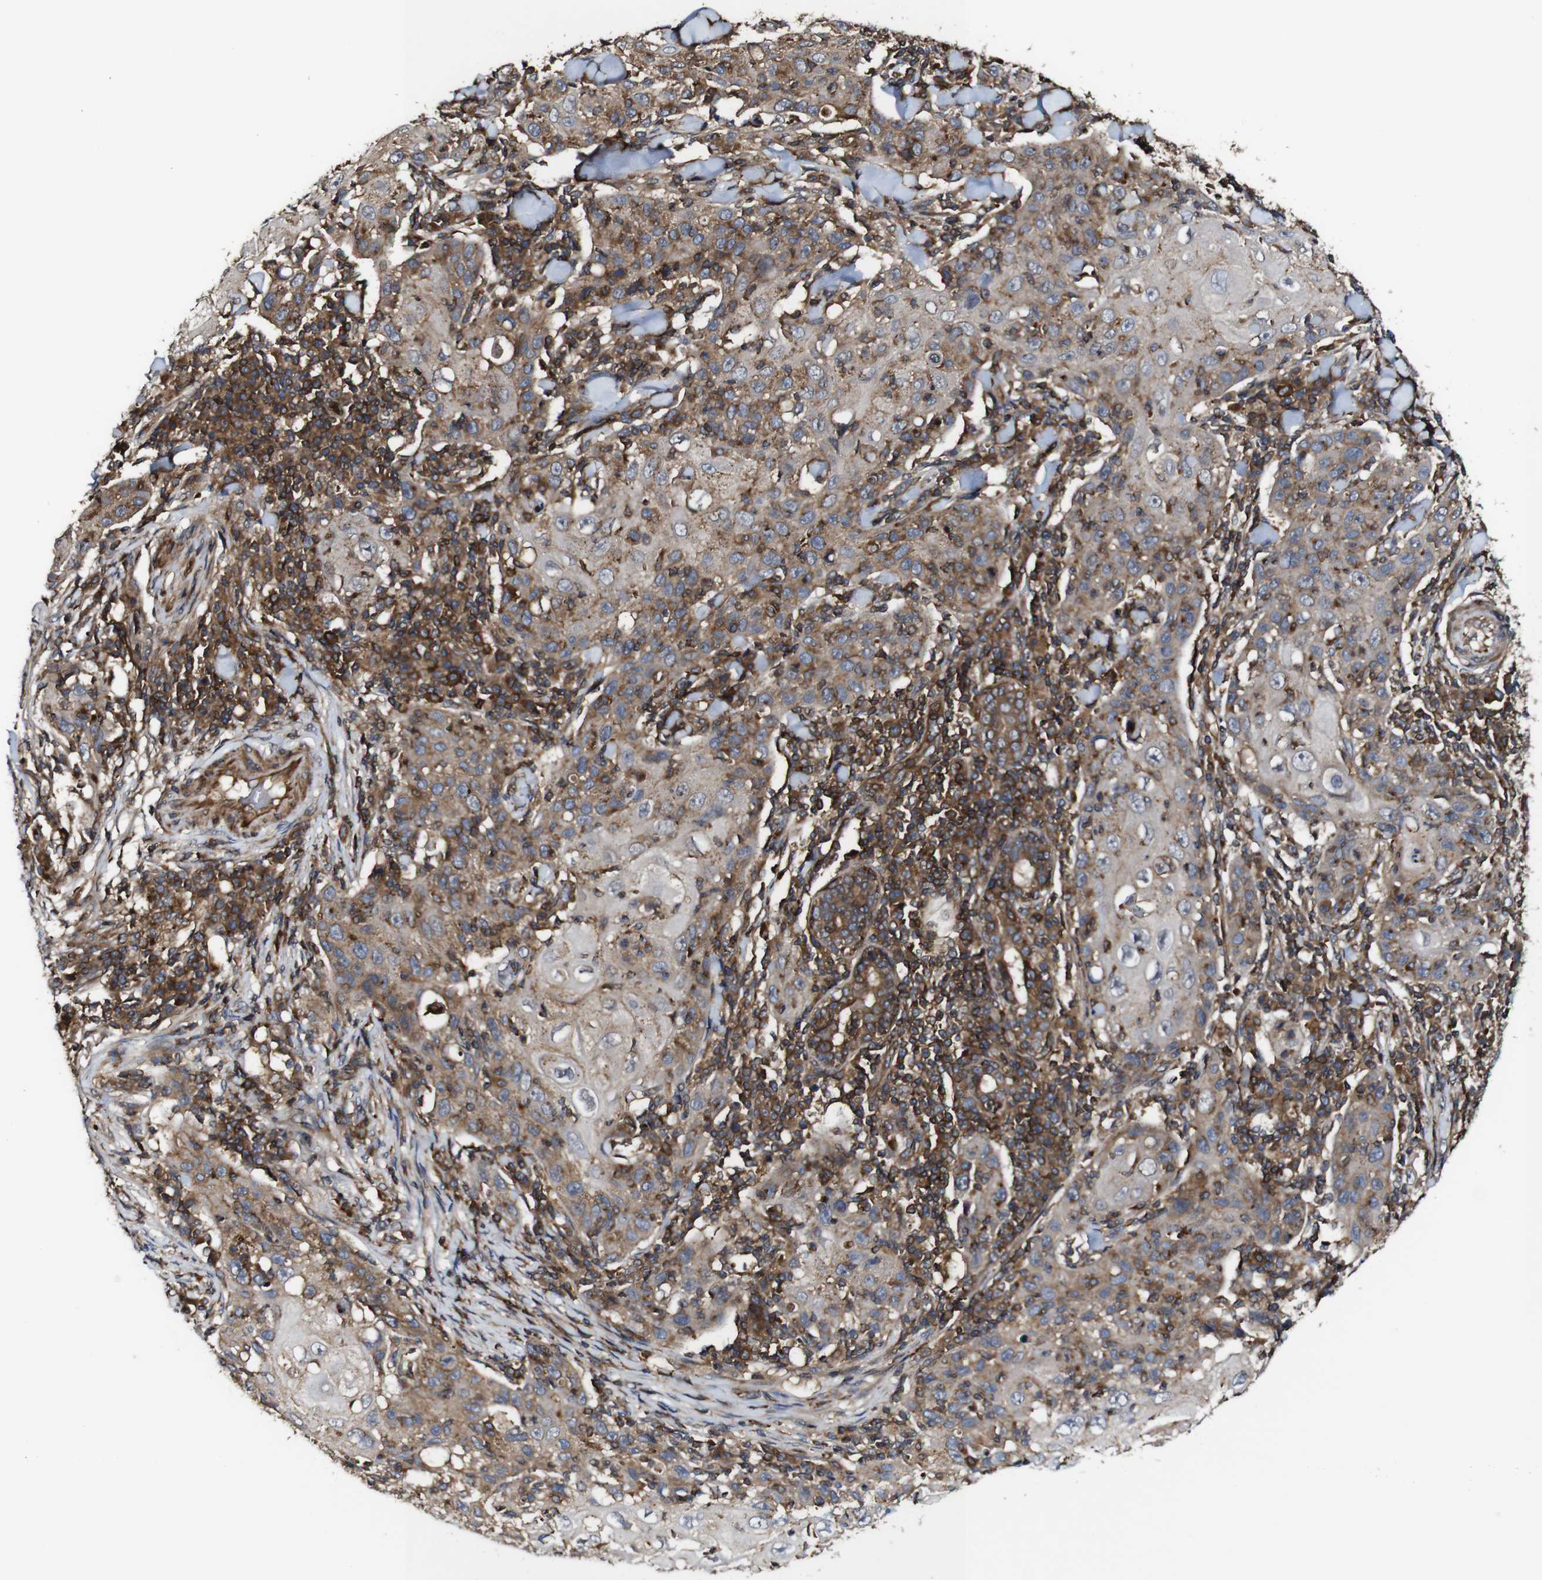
{"staining": {"intensity": "moderate", "quantity": ">75%", "location": "cytoplasmic/membranous"}, "tissue": "skin cancer", "cell_type": "Tumor cells", "image_type": "cancer", "snomed": [{"axis": "morphology", "description": "Squamous cell carcinoma, NOS"}, {"axis": "topography", "description": "Skin"}], "caption": "Approximately >75% of tumor cells in human skin cancer (squamous cell carcinoma) demonstrate moderate cytoplasmic/membranous protein expression as visualized by brown immunohistochemical staining.", "gene": "TNIK", "patient": {"sex": "female", "age": 88}}